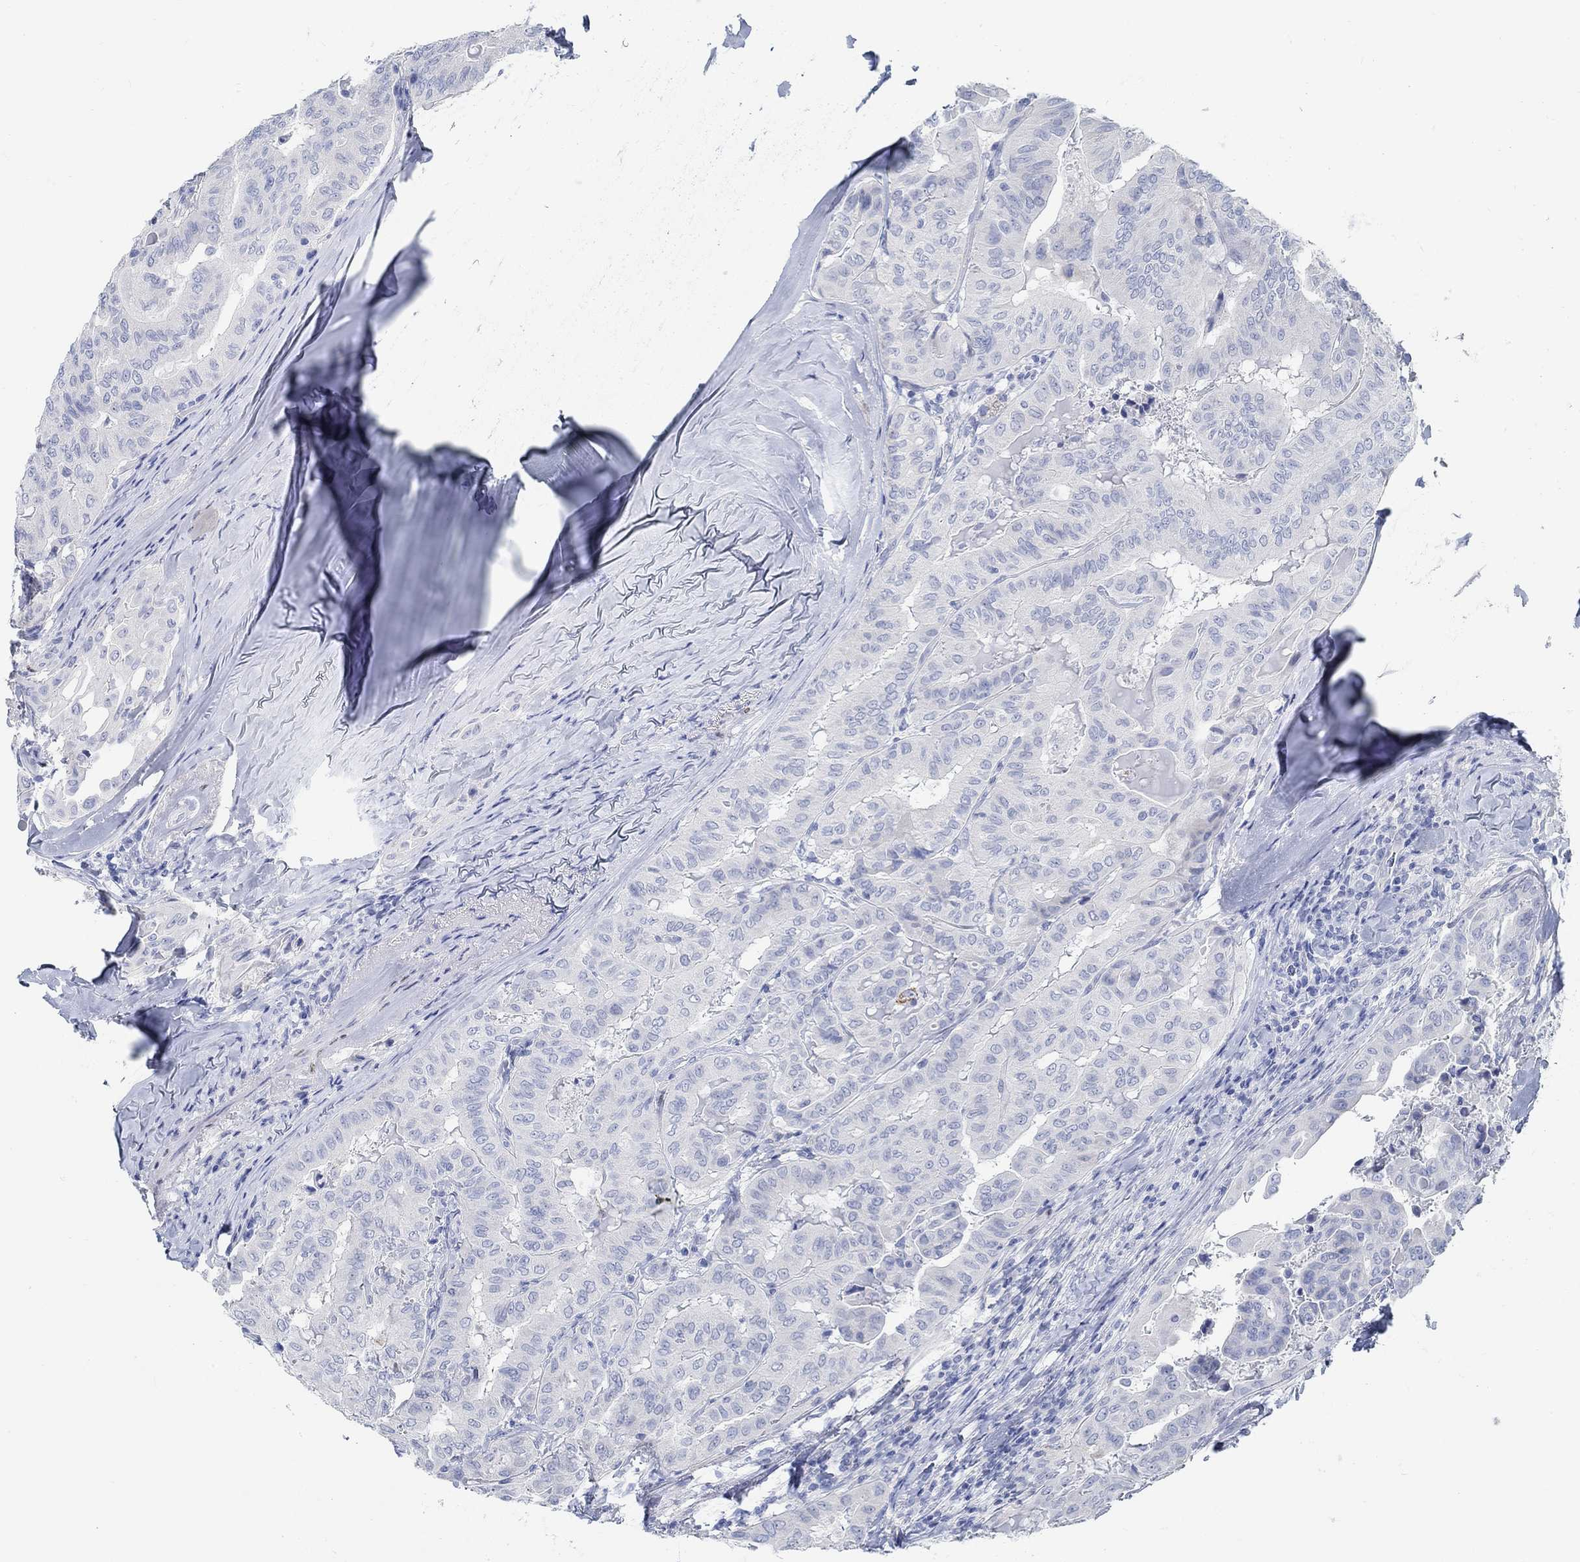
{"staining": {"intensity": "negative", "quantity": "none", "location": "none"}, "tissue": "thyroid cancer", "cell_type": "Tumor cells", "image_type": "cancer", "snomed": [{"axis": "morphology", "description": "Papillary adenocarcinoma, NOS"}, {"axis": "topography", "description": "Thyroid gland"}], "caption": "Tumor cells show no significant staining in thyroid cancer. (Brightfield microscopy of DAB immunohistochemistry at high magnification).", "gene": "RBM20", "patient": {"sex": "female", "age": 68}}